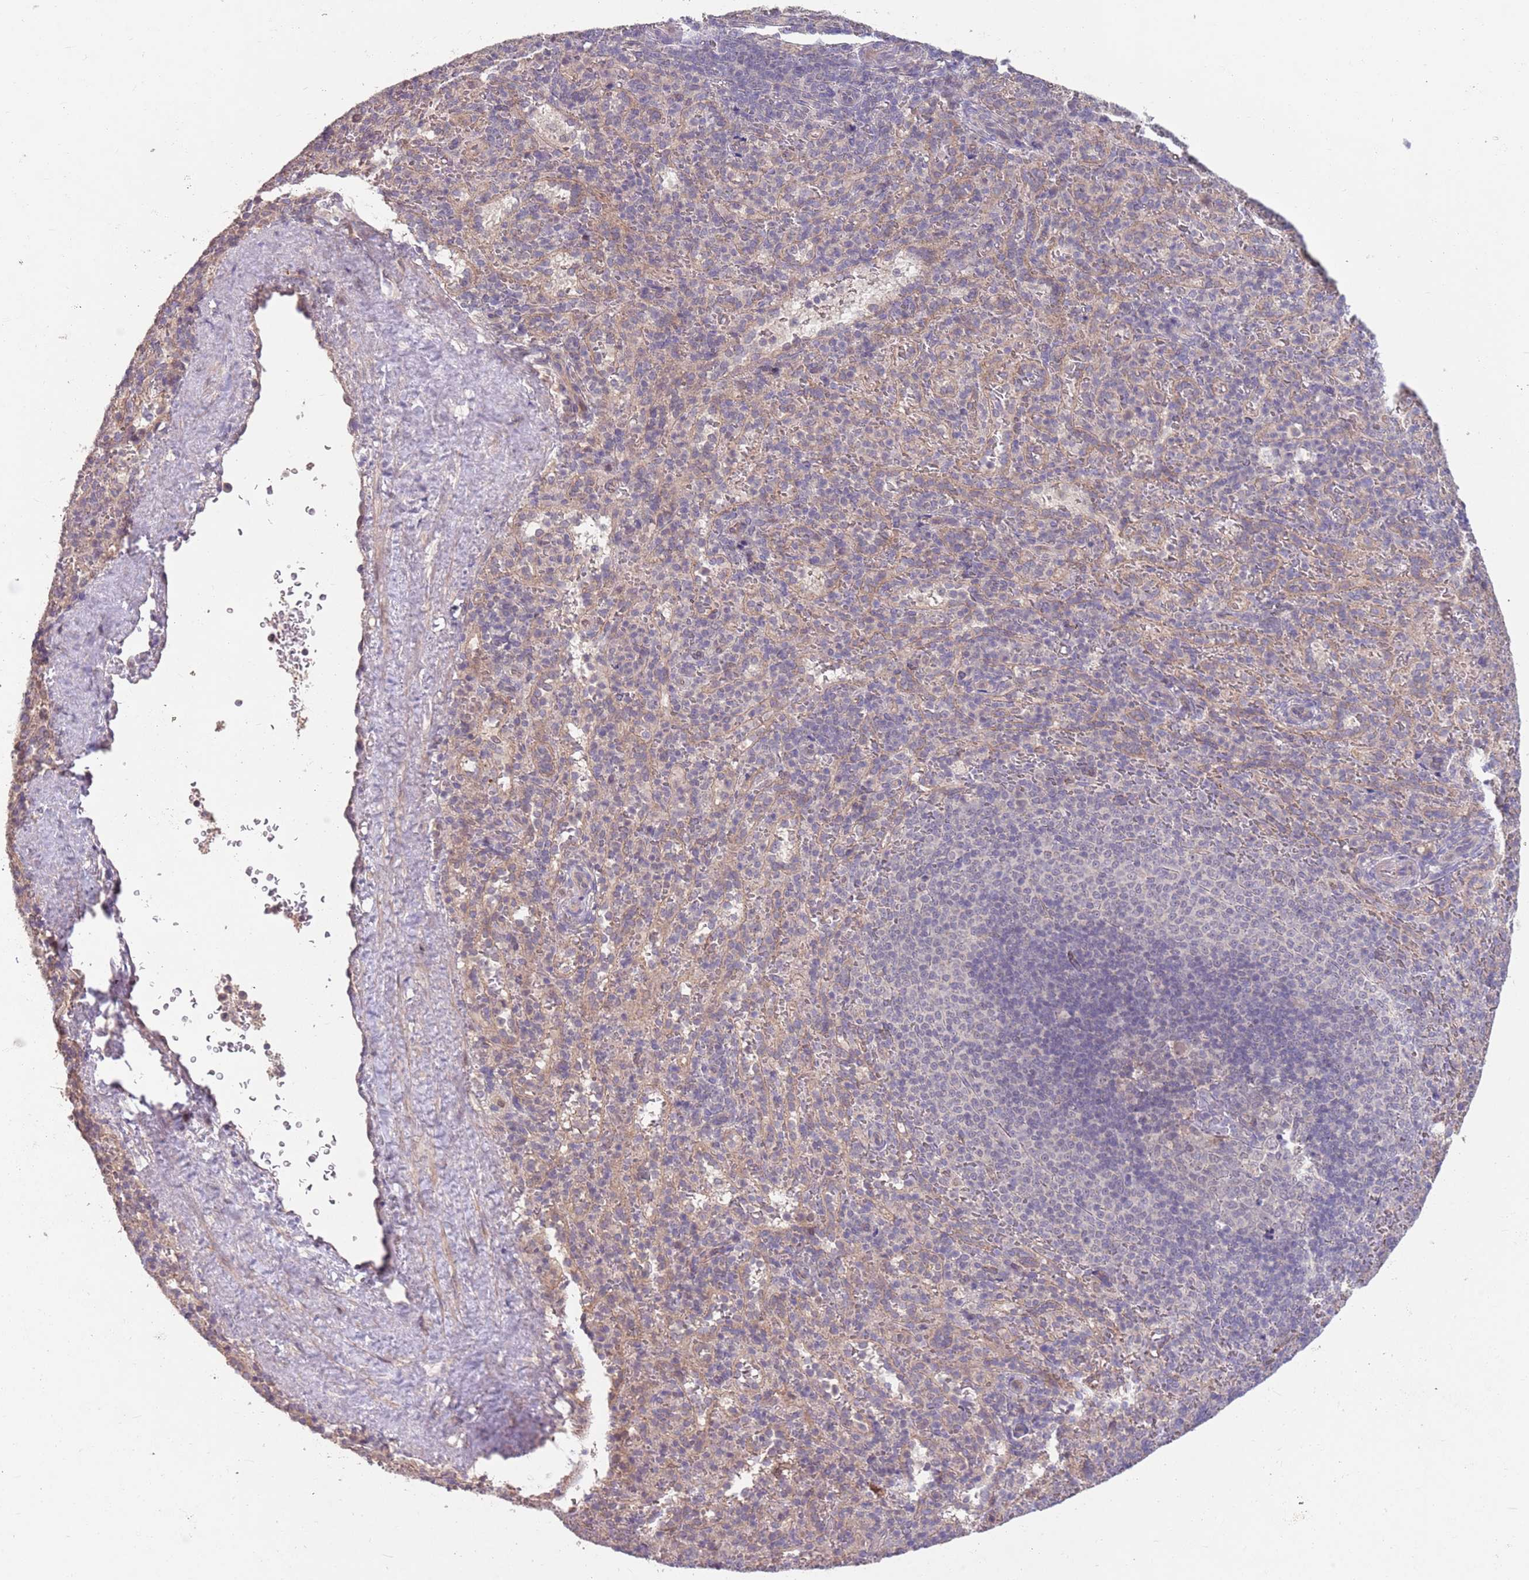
{"staining": {"intensity": "negative", "quantity": "none", "location": "none"}, "tissue": "spleen", "cell_type": "Cells in red pulp", "image_type": "normal", "snomed": [{"axis": "morphology", "description": "Normal tissue, NOS"}, {"axis": "topography", "description": "Spleen"}], "caption": "Cells in red pulp show no significant protein staining in normal spleen. (DAB immunohistochemistry (IHC) with hematoxylin counter stain).", "gene": "MEI1", "patient": {"sex": "female", "age": 21}}